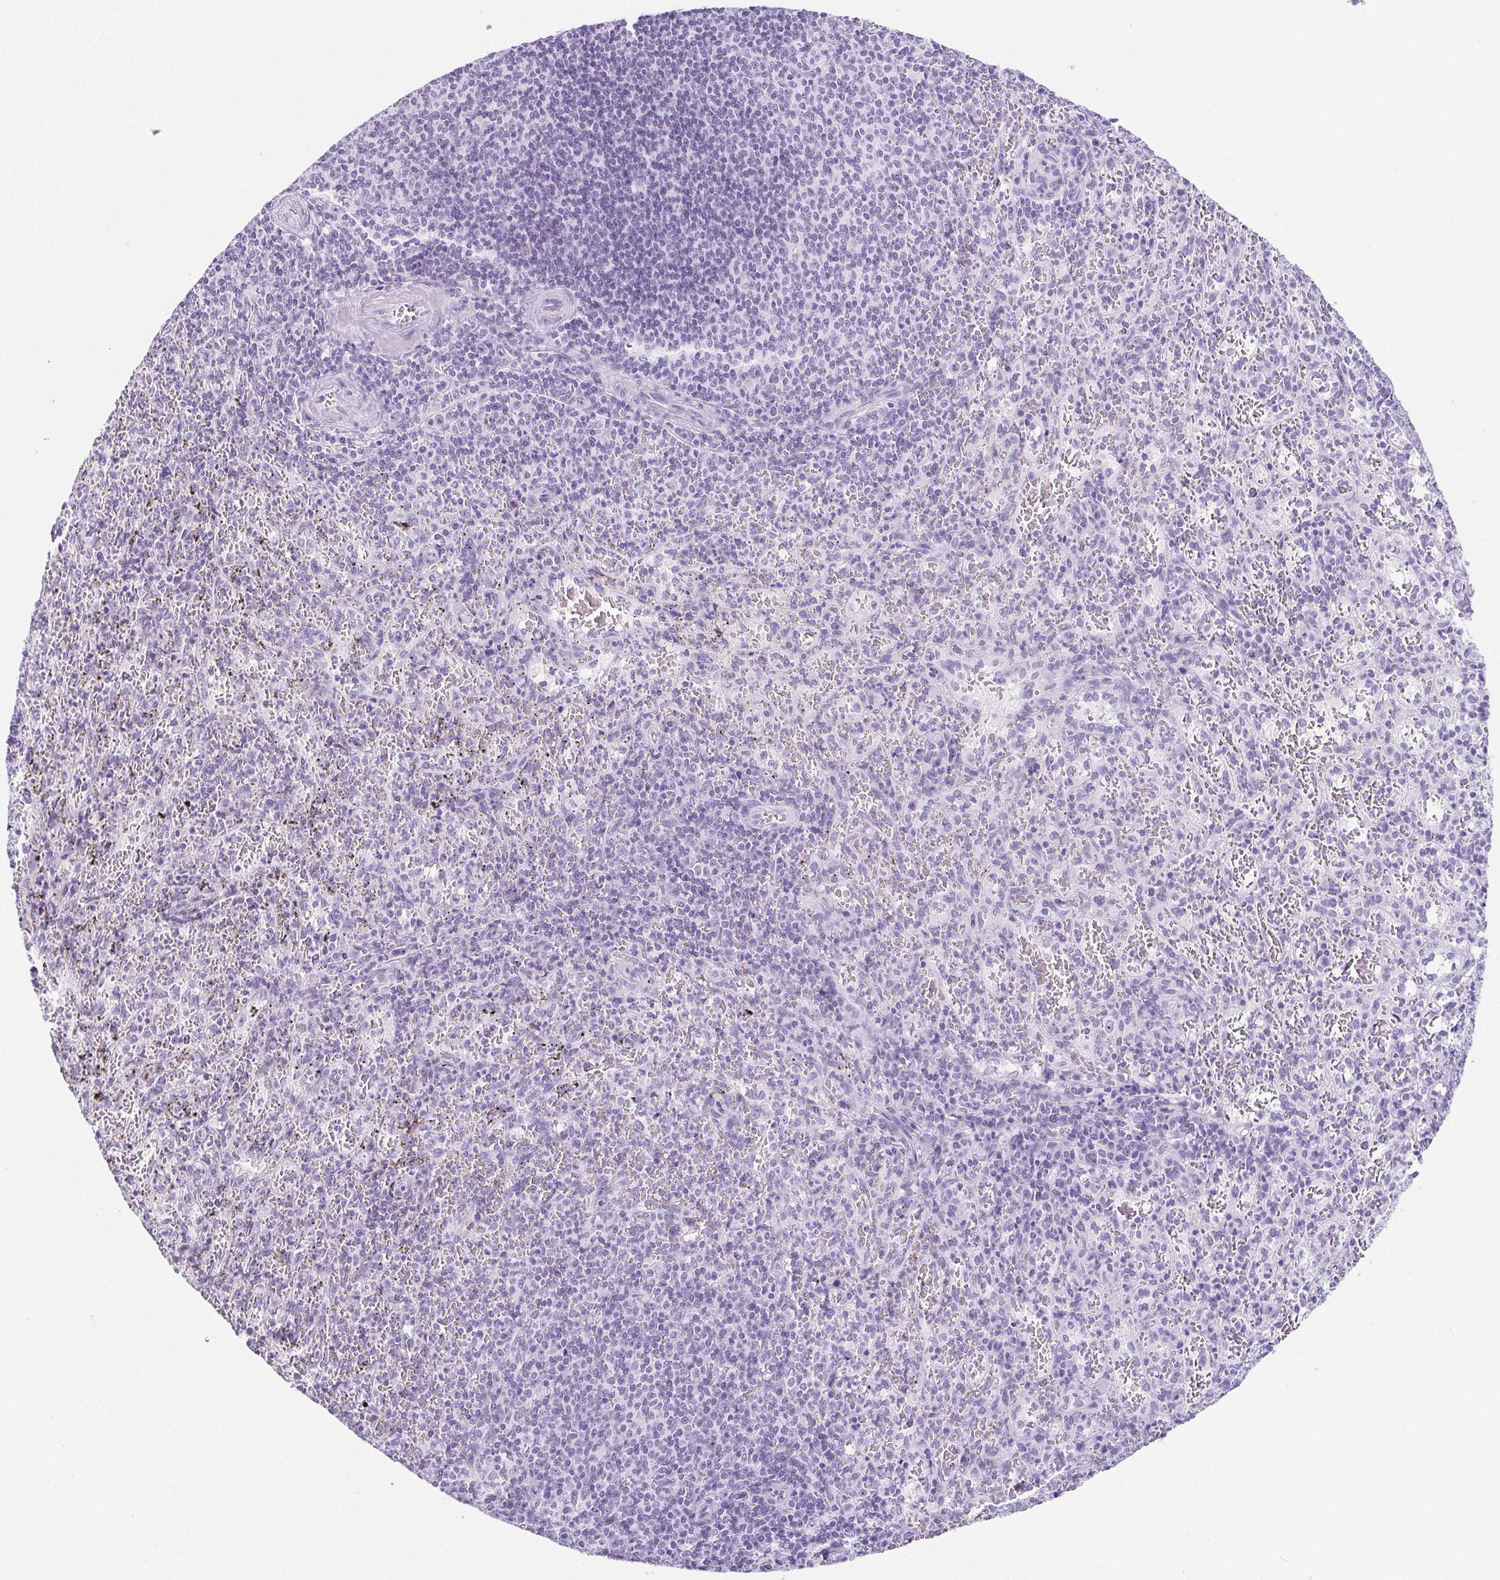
{"staining": {"intensity": "negative", "quantity": "none", "location": "none"}, "tissue": "spleen", "cell_type": "Cells in red pulp", "image_type": "normal", "snomed": [{"axis": "morphology", "description": "Normal tissue, NOS"}, {"axis": "topography", "description": "Spleen"}], "caption": "Immunohistochemistry photomicrograph of normal spleen: human spleen stained with DAB (3,3'-diaminobenzidine) shows no significant protein expression in cells in red pulp. Brightfield microscopy of immunohistochemistry (IHC) stained with DAB (3,3'-diaminobenzidine) (brown) and hematoxylin (blue), captured at high magnification.", "gene": "ESX1", "patient": {"sex": "male", "age": 57}}